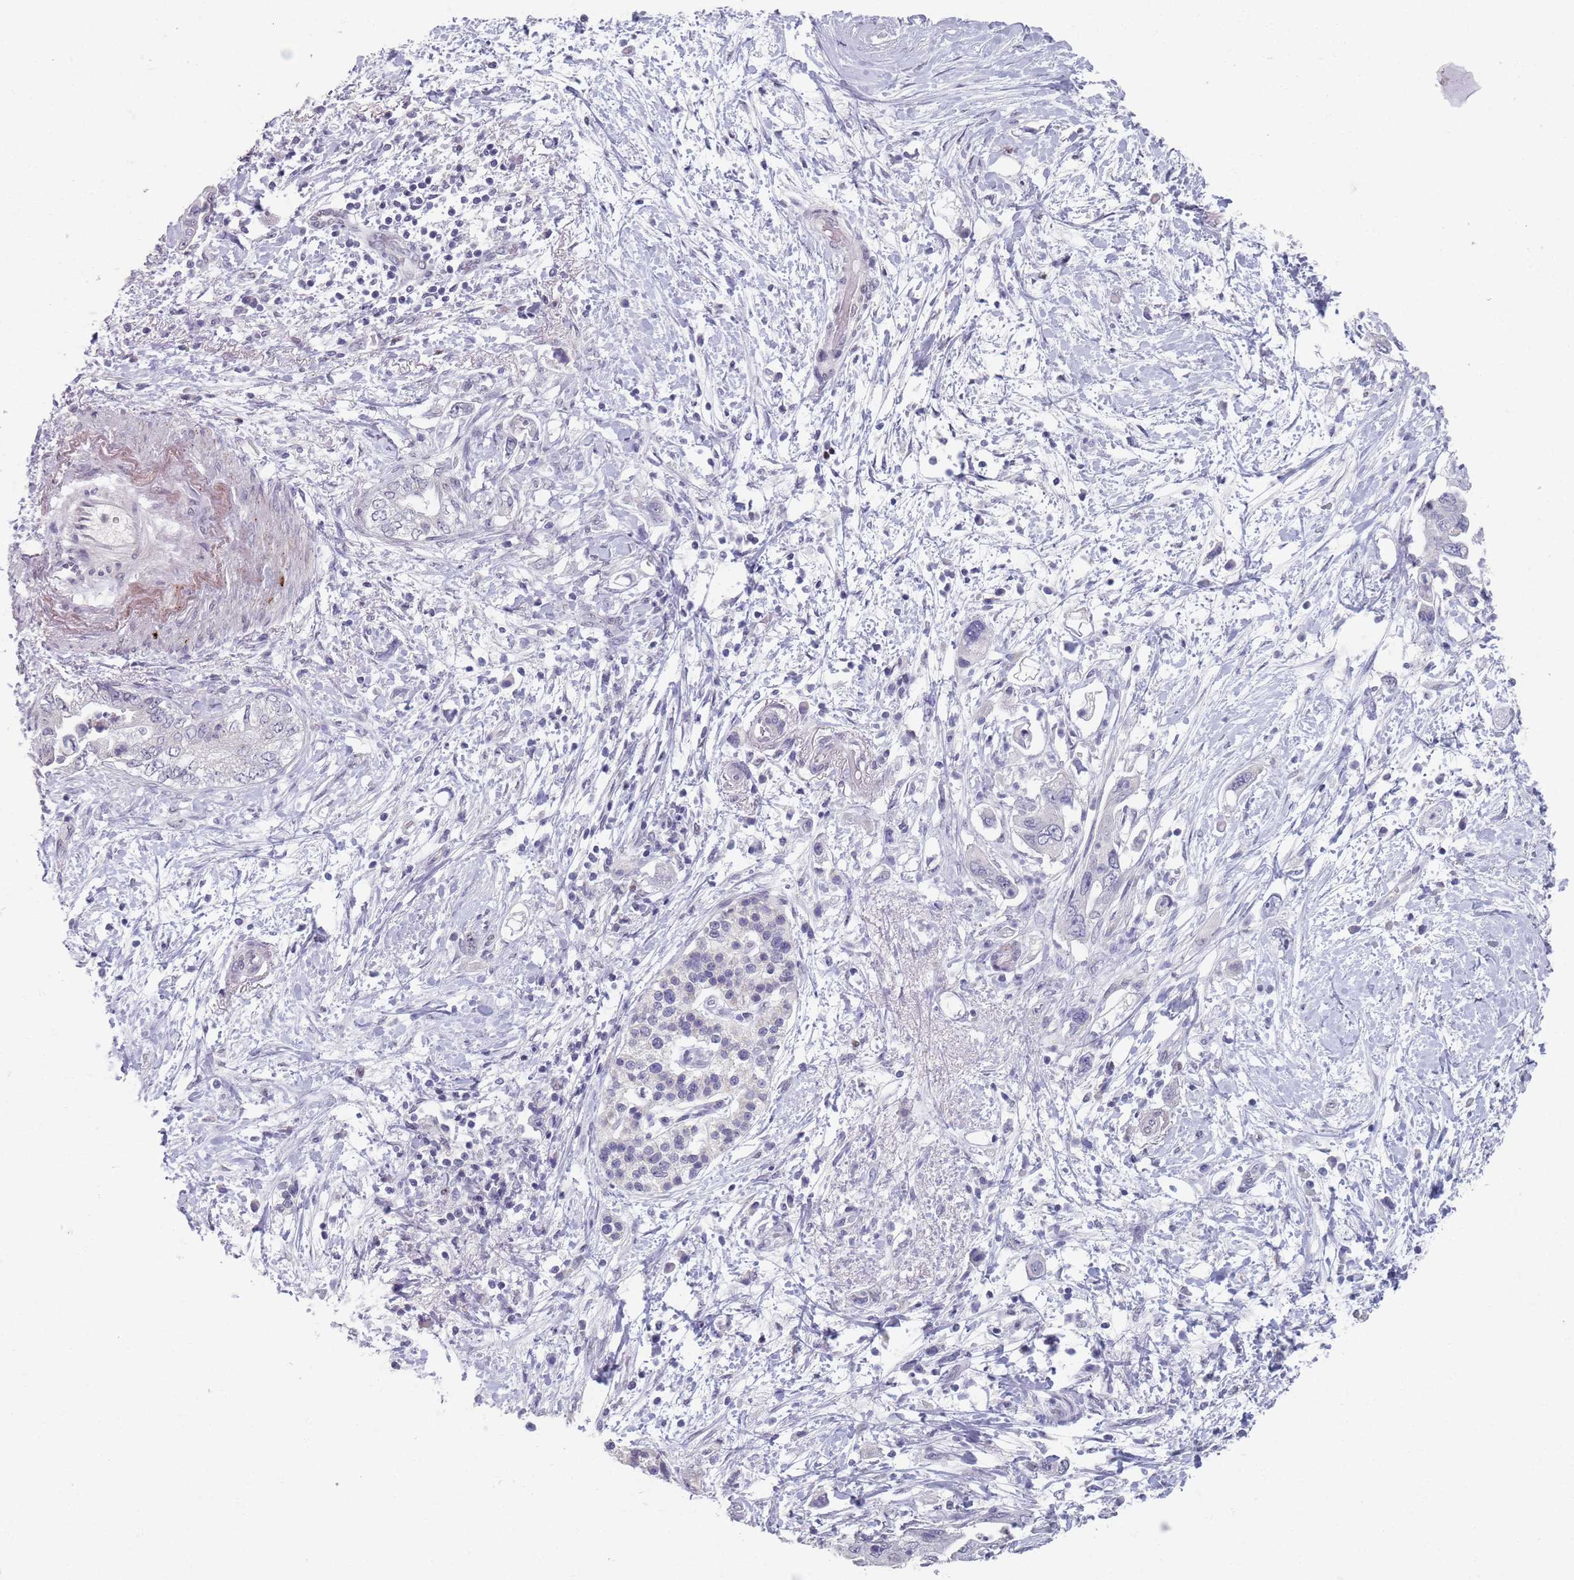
{"staining": {"intensity": "negative", "quantity": "none", "location": "none"}, "tissue": "pancreatic cancer", "cell_type": "Tumor cells", "image_type": "cancer", "snomed": [{"axis": "morphology", "description": "Adenocarcinoma, NOS"}, {"axis": "topography", "description": "Pancreas"}], "caption": "The micrograph demonstrates no staining of tumor cells in pancreatic cancer (adenocarcinoma).", "gene": "SAMD1", "patient": {"sex": "female", "age": 73}}